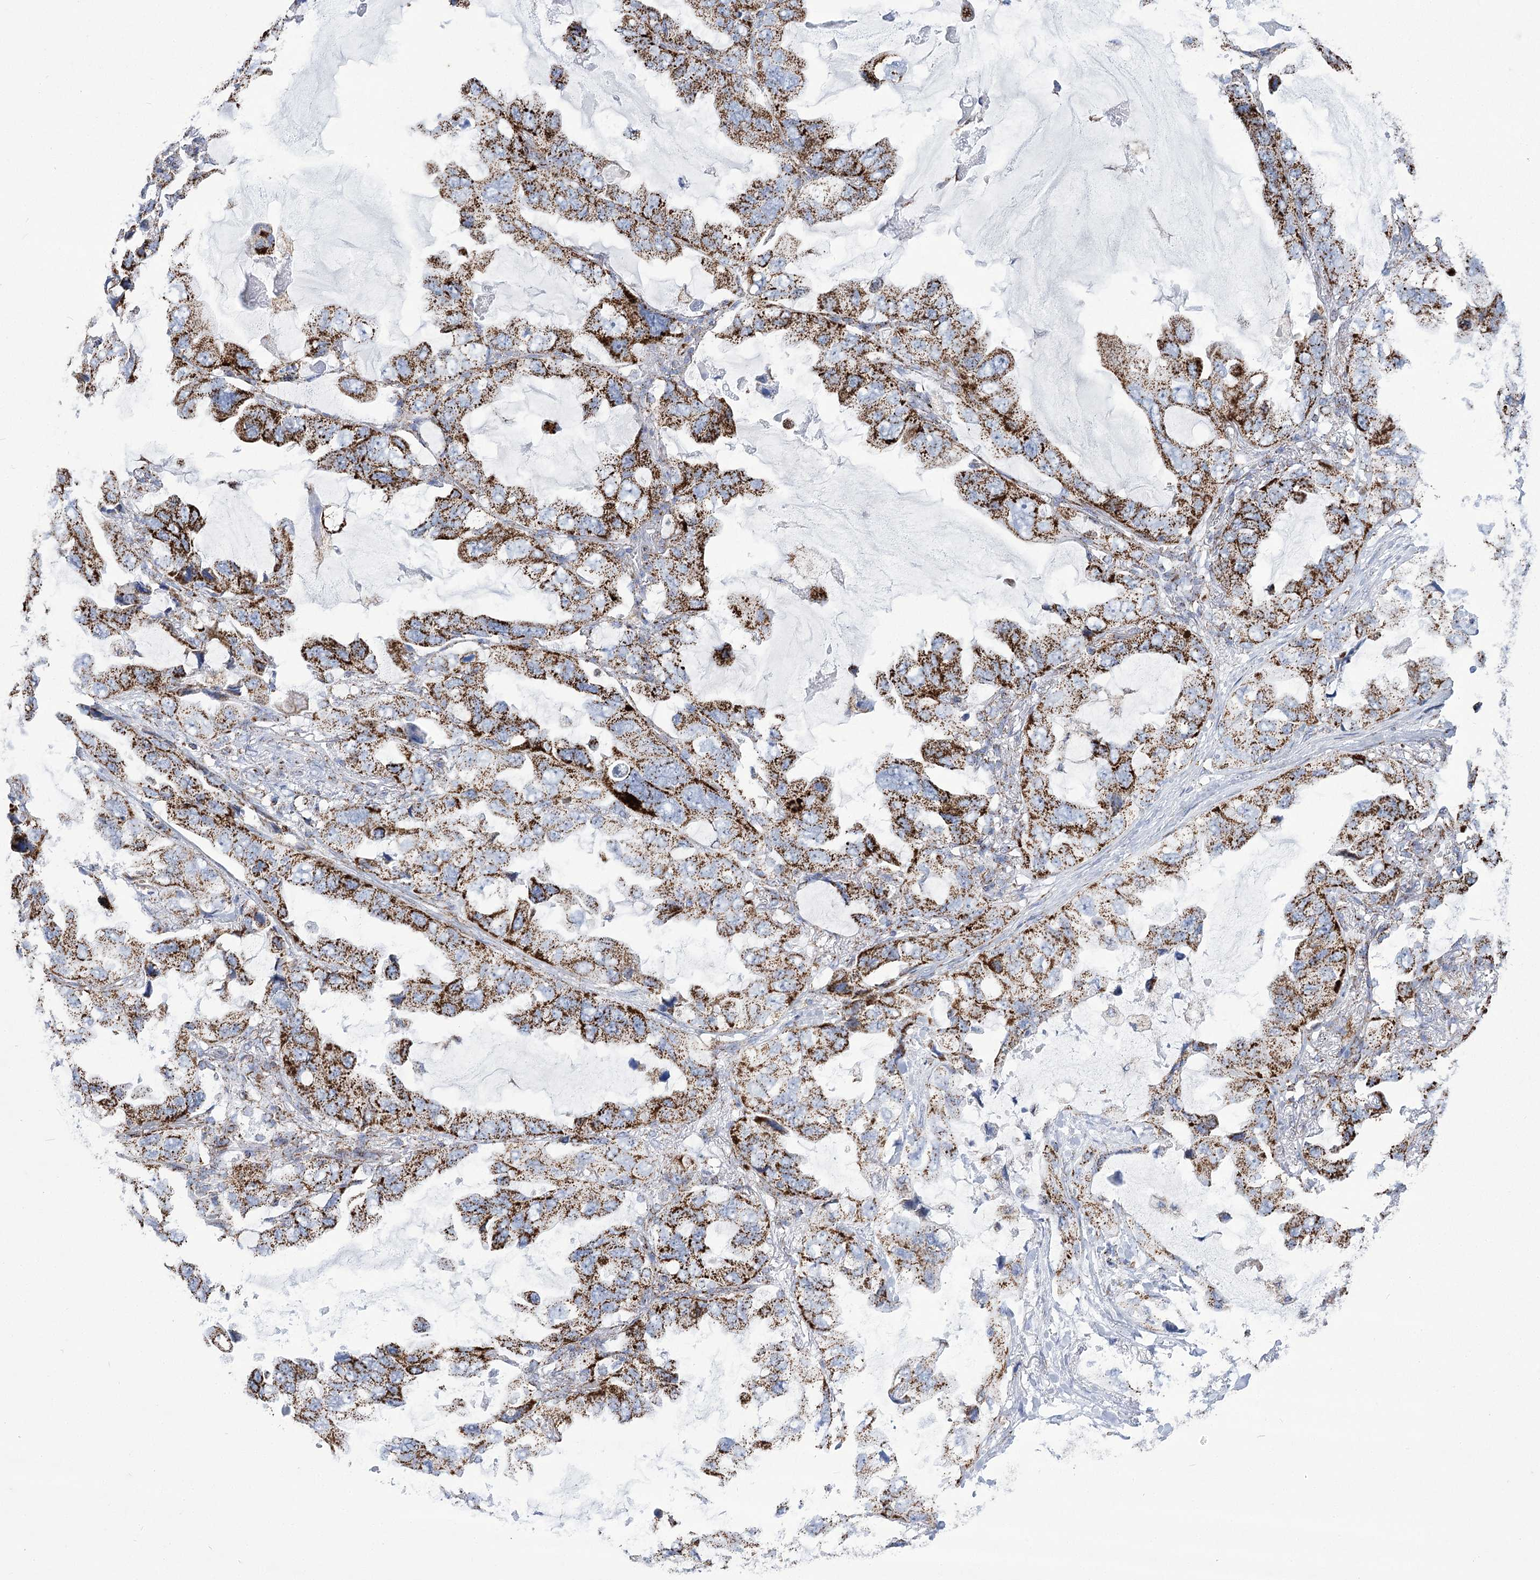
{"staining": {"intensity": "strong", "quantity": ">75%", "location": "cytoplasmic/membranous"}, "tissue": "lung cancer", "cell_type": "Tumor cells", "image_type": "cancer", "snomed": [{"axis": "morphology", "description": "Squamous cell carcinoma, NOS"}, {"axis": "topography", "description": "Lung"}], "caption": "A high amount of strong cytoplasmic/membranous staining is present in approximately >75% of tumor cells in squamous cell carcinoma (lung) tissue. Using DAB (3,3'-diaminobenzidine) (brown) and hematoxylin (blue) stains, captured at high magnification using brightfield microscopy.", "gene": "PDHB", "patient": {"sex": "female", "age": 73}}